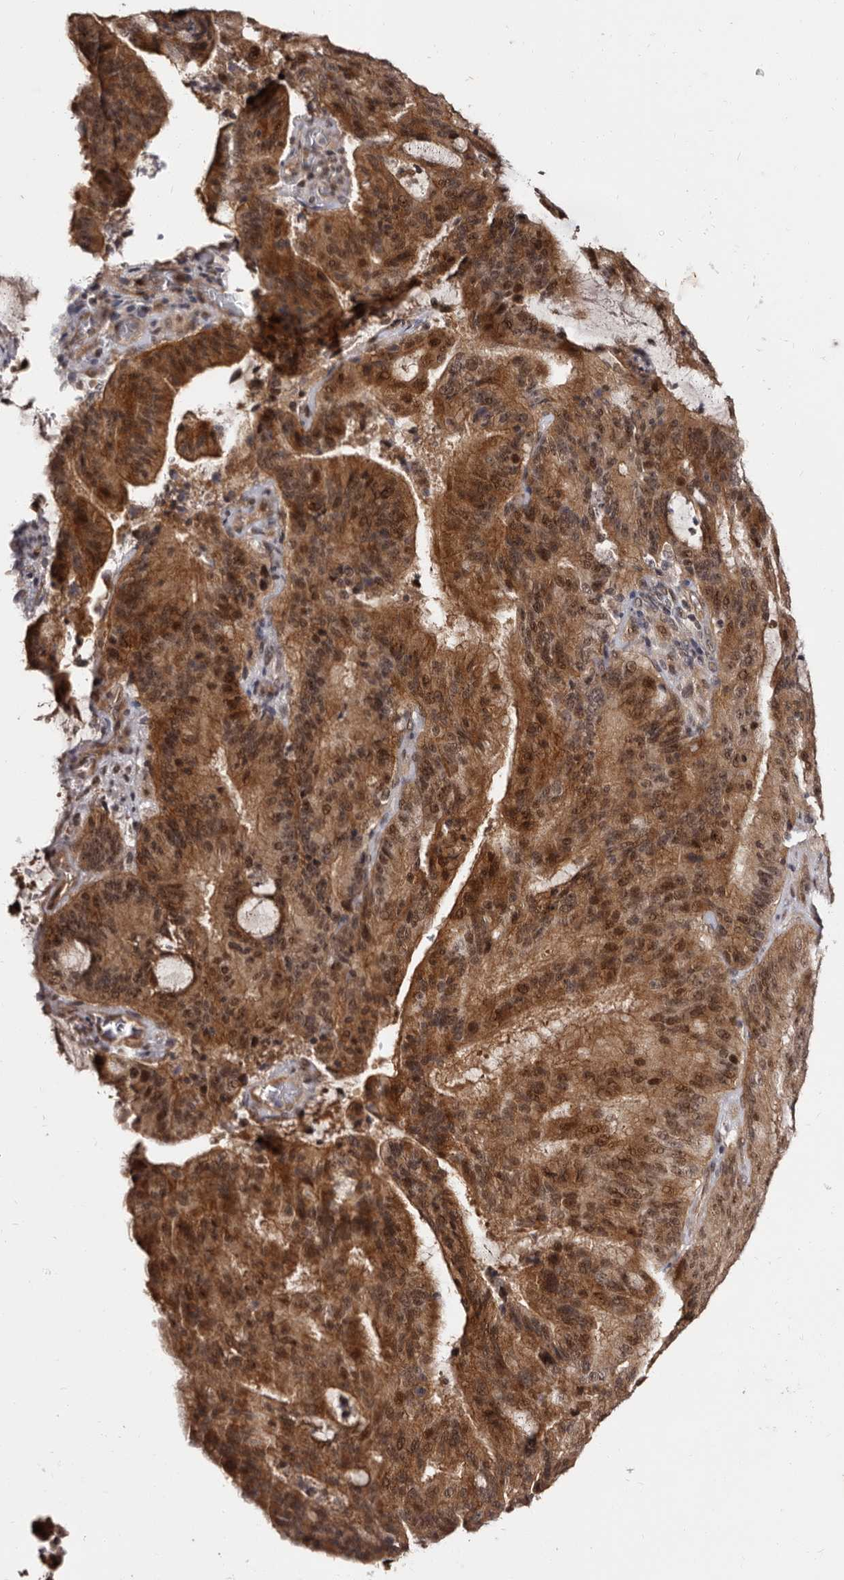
{"staining": {"intensity": "strong", "quantity": ">75%", "location": "cytoplasmic/membranous,nuclear"}, "tissue": "liver cancer", "cell_type": "Tumor cells", "image_type": "cancer", "snomed": [{"axis": "morphology", "description": "Normal tissue, NOS"}, {"axis": "morphology", "description": "Cholangiocarcinoma"}, {"axis": "topography", "description": "Liver"}, {"axis": "topography", "description": "Peripheral nerve tissue"}], "caption": "Tumor cells display high levels of strong cytoplasmic/membranous and nuclear positivity in approximately >75% of cells in liver cholangiocarcinoma. The staining was performed using DAB (3,3'-diaminobenzidine) to visualize the protein expression in brown, while the nuclei were stained in blue with hematoxylin (Magnification: 20x).", "gene": "TBC1D22B", "patient": {"sex": "female", "age": 73}}